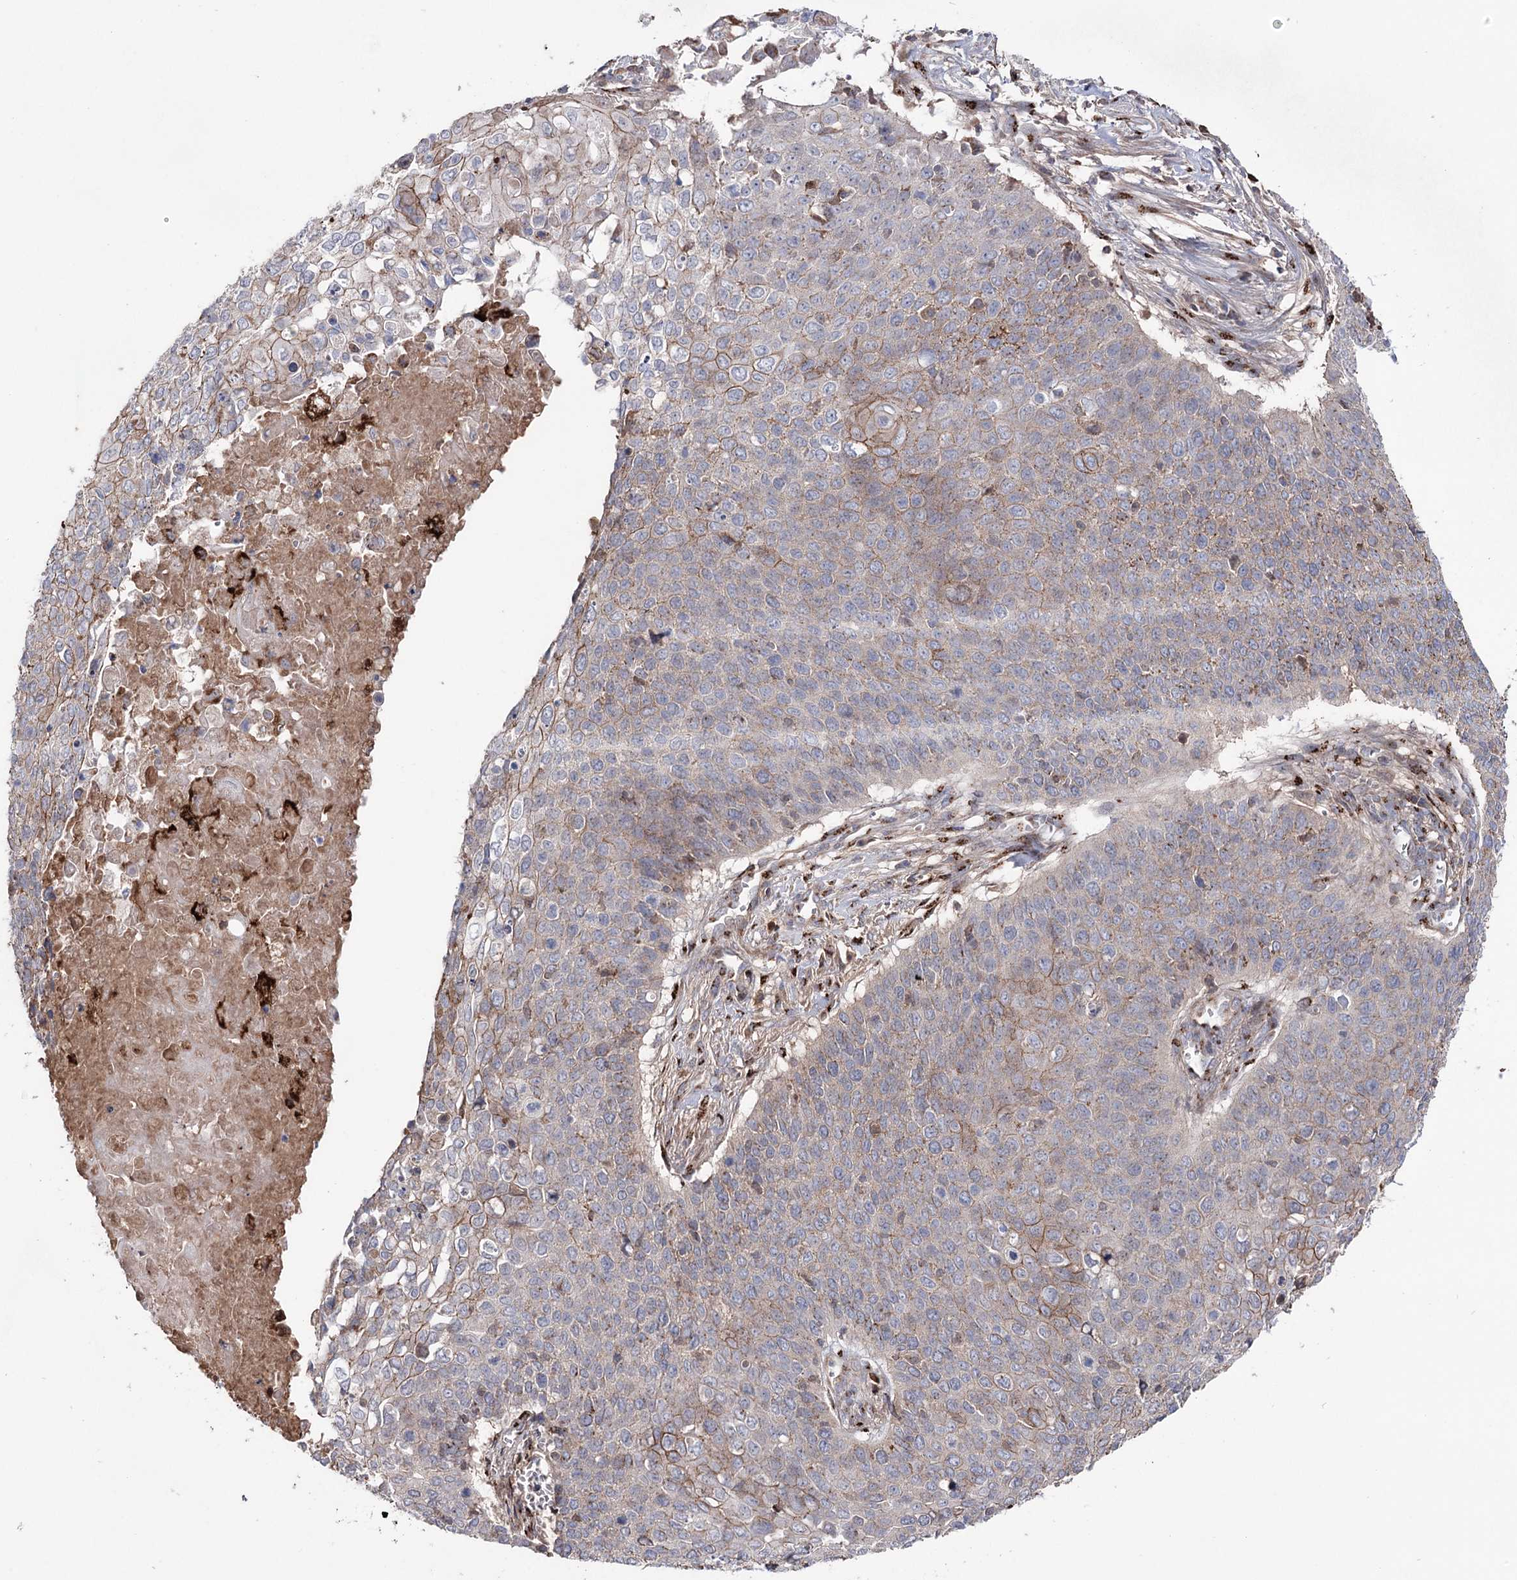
{"staining": {"intensity": "moderate", "quantity": "25%-75%", "location": "cytoplasmic/membranous"}, "tissue": "cervical cancer", "cell_type": "Tumor cells", "image_type": "cancer", "snomed": [{"axis": "morphology", "description": "Squamous cell carcinoma, NOS"}, {"axis": "topography", "description": "Cervix"}], "caption": "Immunohistochemical staining of cervical cancer (squamous cell carcinoma) reveals moderate cytoplasmic/membranous protein staining in approximately 25%-75% of tumor cells.", "gene": "ARHGAP20", "patient": {"sex": "female", "age": 39}}